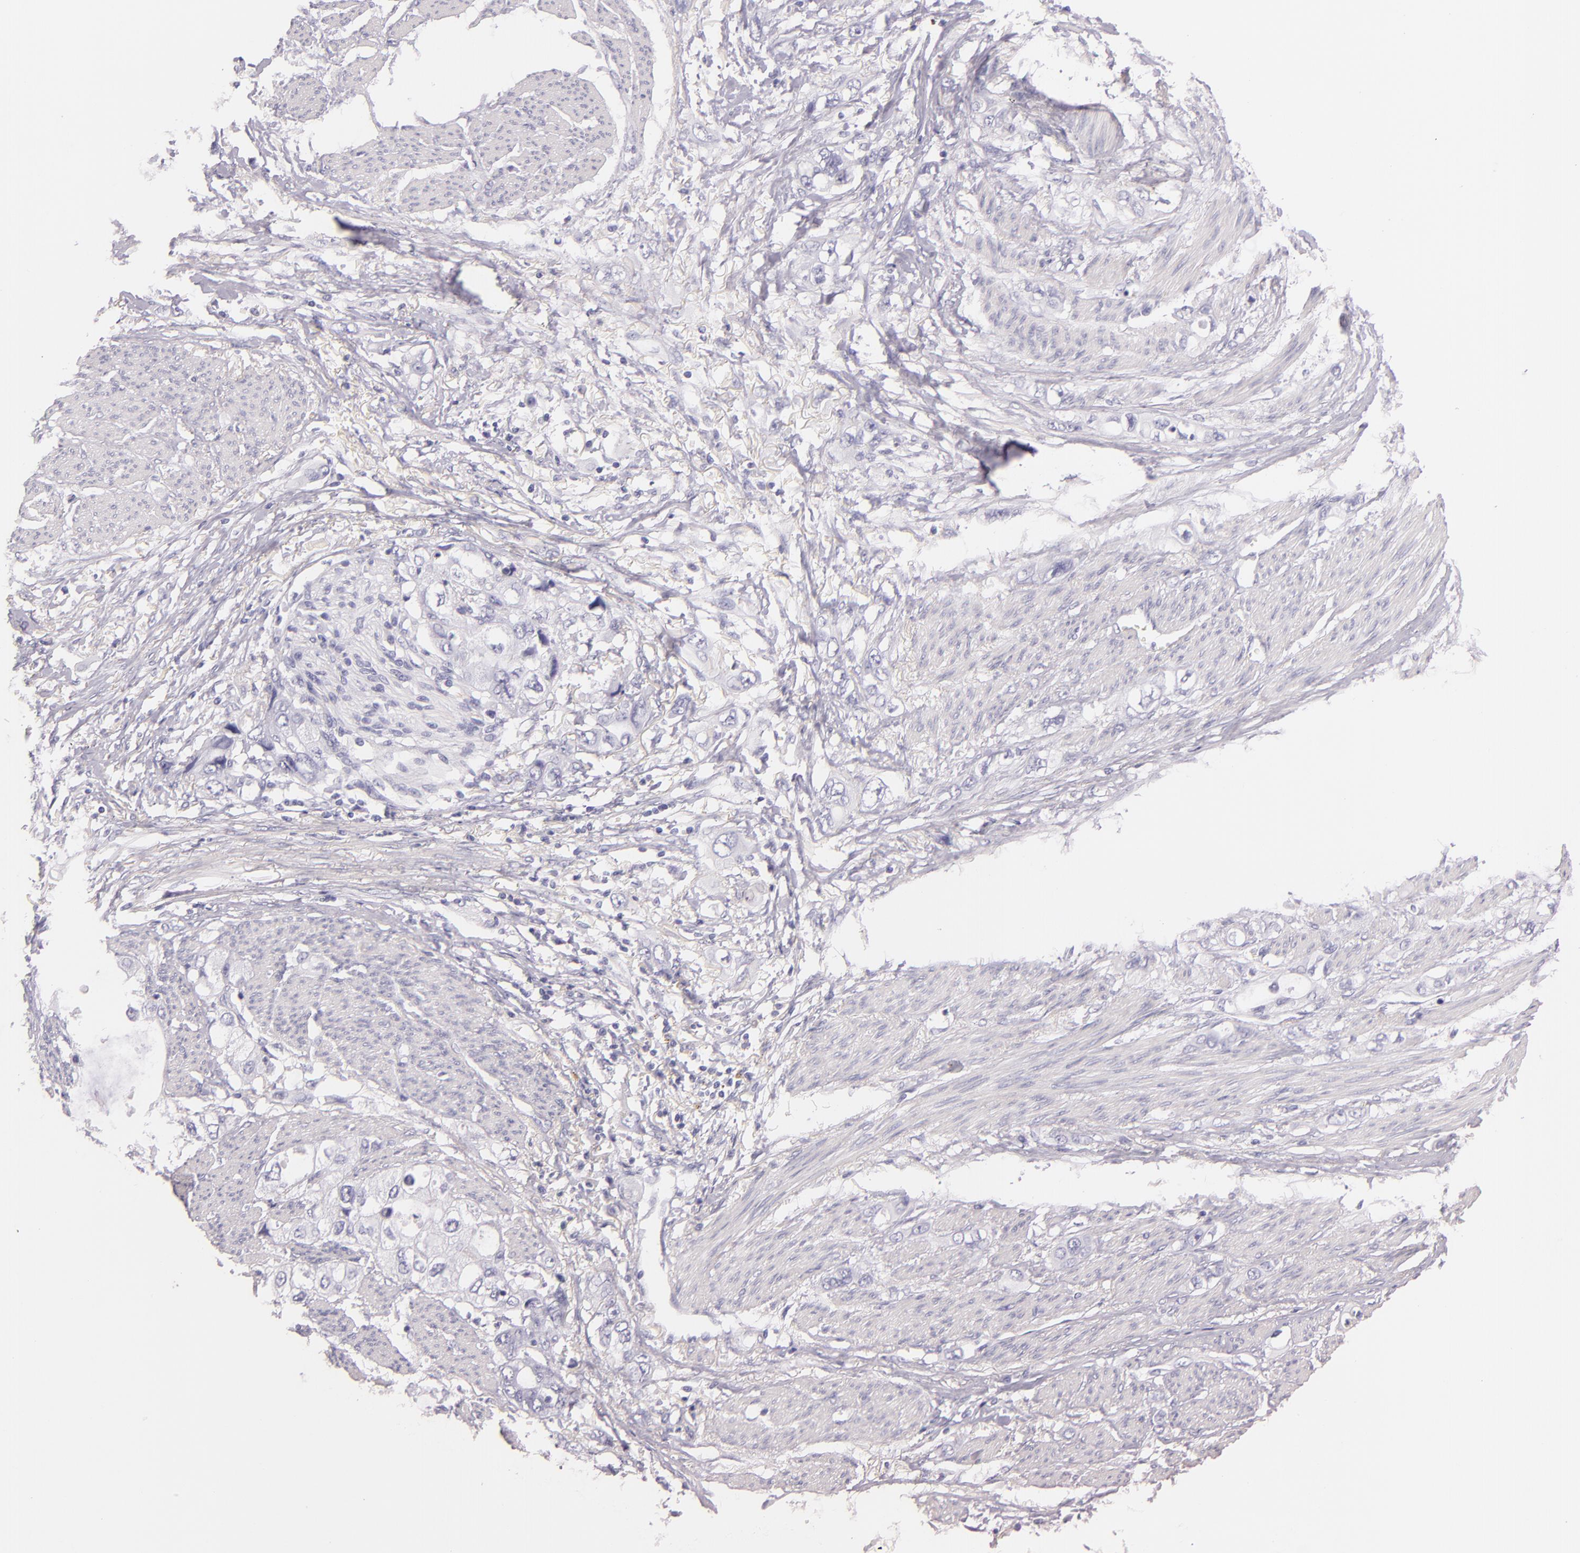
{"staining": {"intensity": "negative", "quantity": "none", "location": "none"}, "tissue": "stomach cancer", "cell_type": "Tumor cells", "image_type": "cancer", "snomed": [{"axis": "morphology", "description": "Adenocarcinoma, NOS"}, {"axis": "topography", "description": "Stomach, upper"}], "caption": "A high-resolution image shows immunohistochemistry staining of stomach cancer, which demonstrates no significant positivity in tumor cells.", "gene": "INA", "patient": {"sex": "female", "age": 52}}